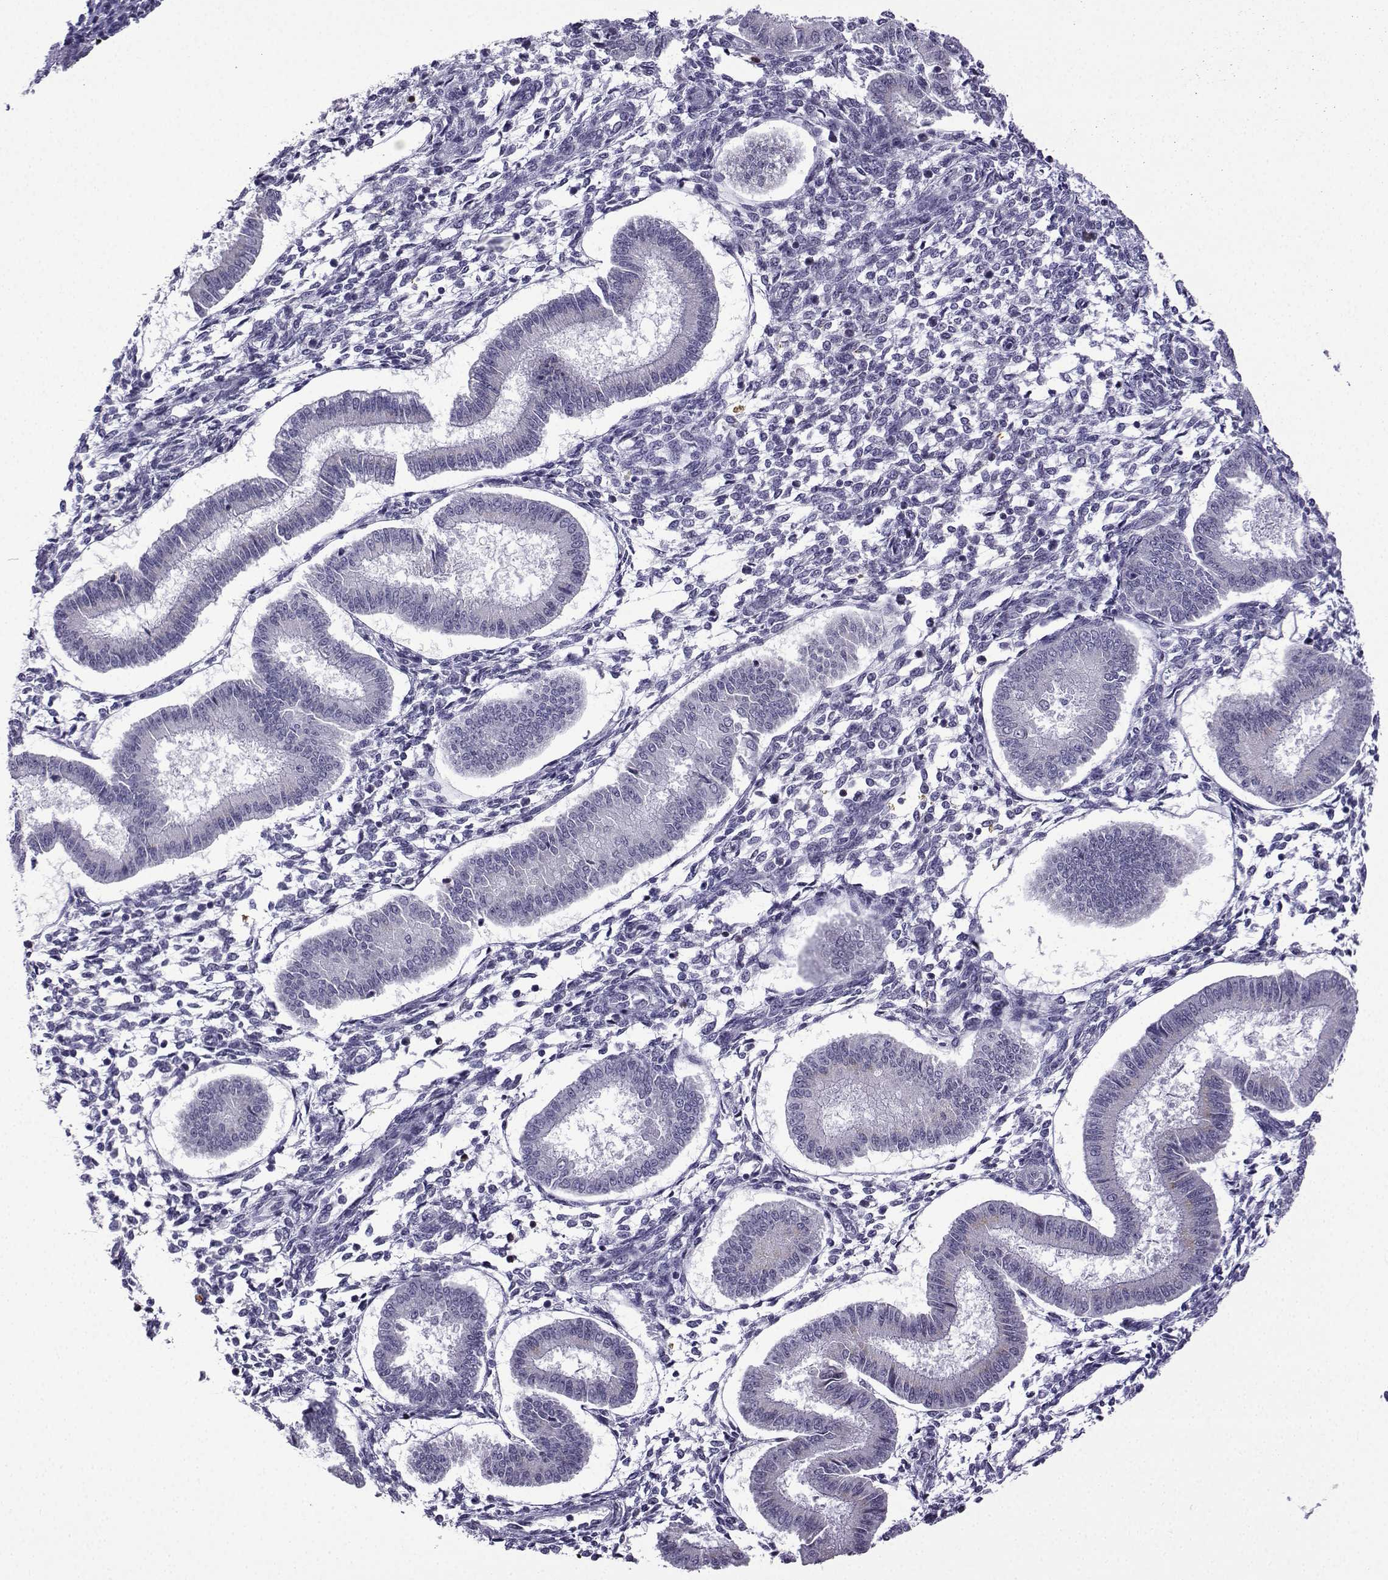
{"staining": {"intensity": "negative", "quantity": "none", "location": "none"}, "tissue": "endometrium", "cell_type": "Cells in endometrial stroma", "image_type": "normal", "snomed": [{"axis": "morphology", "description": "Normal tissue, NOS"}, {"axis": "topography", "description": "Endometrium"}], "caption": "This is an immunohistochemistry (IHC) photomicrograph of unremarkable human endometrium. There is no expression in cells in endometrial stroma.", "gene": "HTR7", "patient": {"sex": "female", "age": 43}}